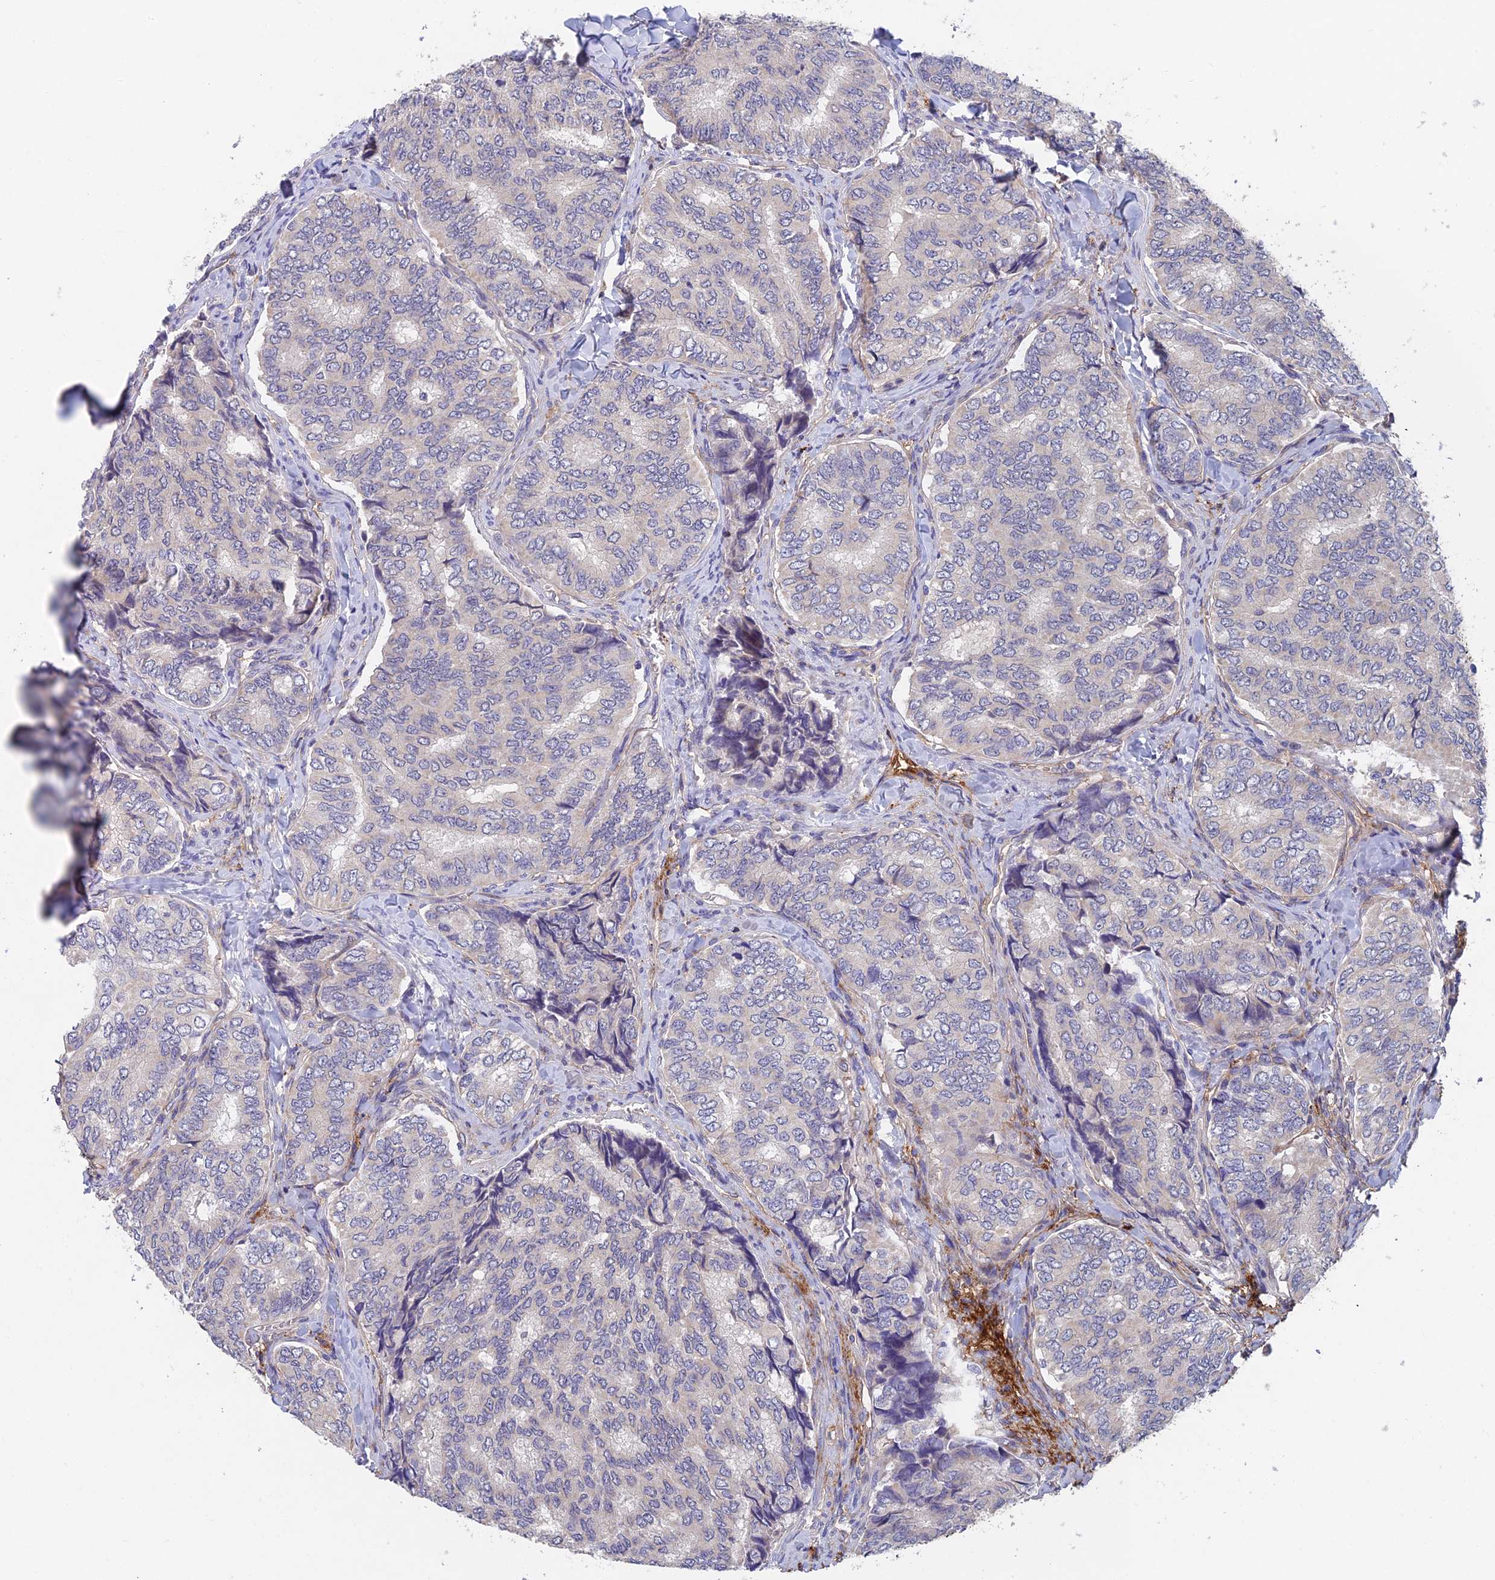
{"staining": {"intensity": "negative", "quantity": "none", "location": "none"}, "tissue": "thyroid cancer", "cell_type": "Tumor cells", "image_type": "cancer", "snomed": [{"axis": "morphology", "description": "Papillary adenocarcinoma, NOS"}, {"axis": "topography", "description": "Thyroid gland"}], "caption": "DAB immunohistochemical staining of thyroid papillary adenocarcinoma reveals no significant staining in tumor cells. (DAB IHC with hematoxylin counter stain).", "gene": "ADAMTS13", "patient": {"sex": "female", "age": 35}}